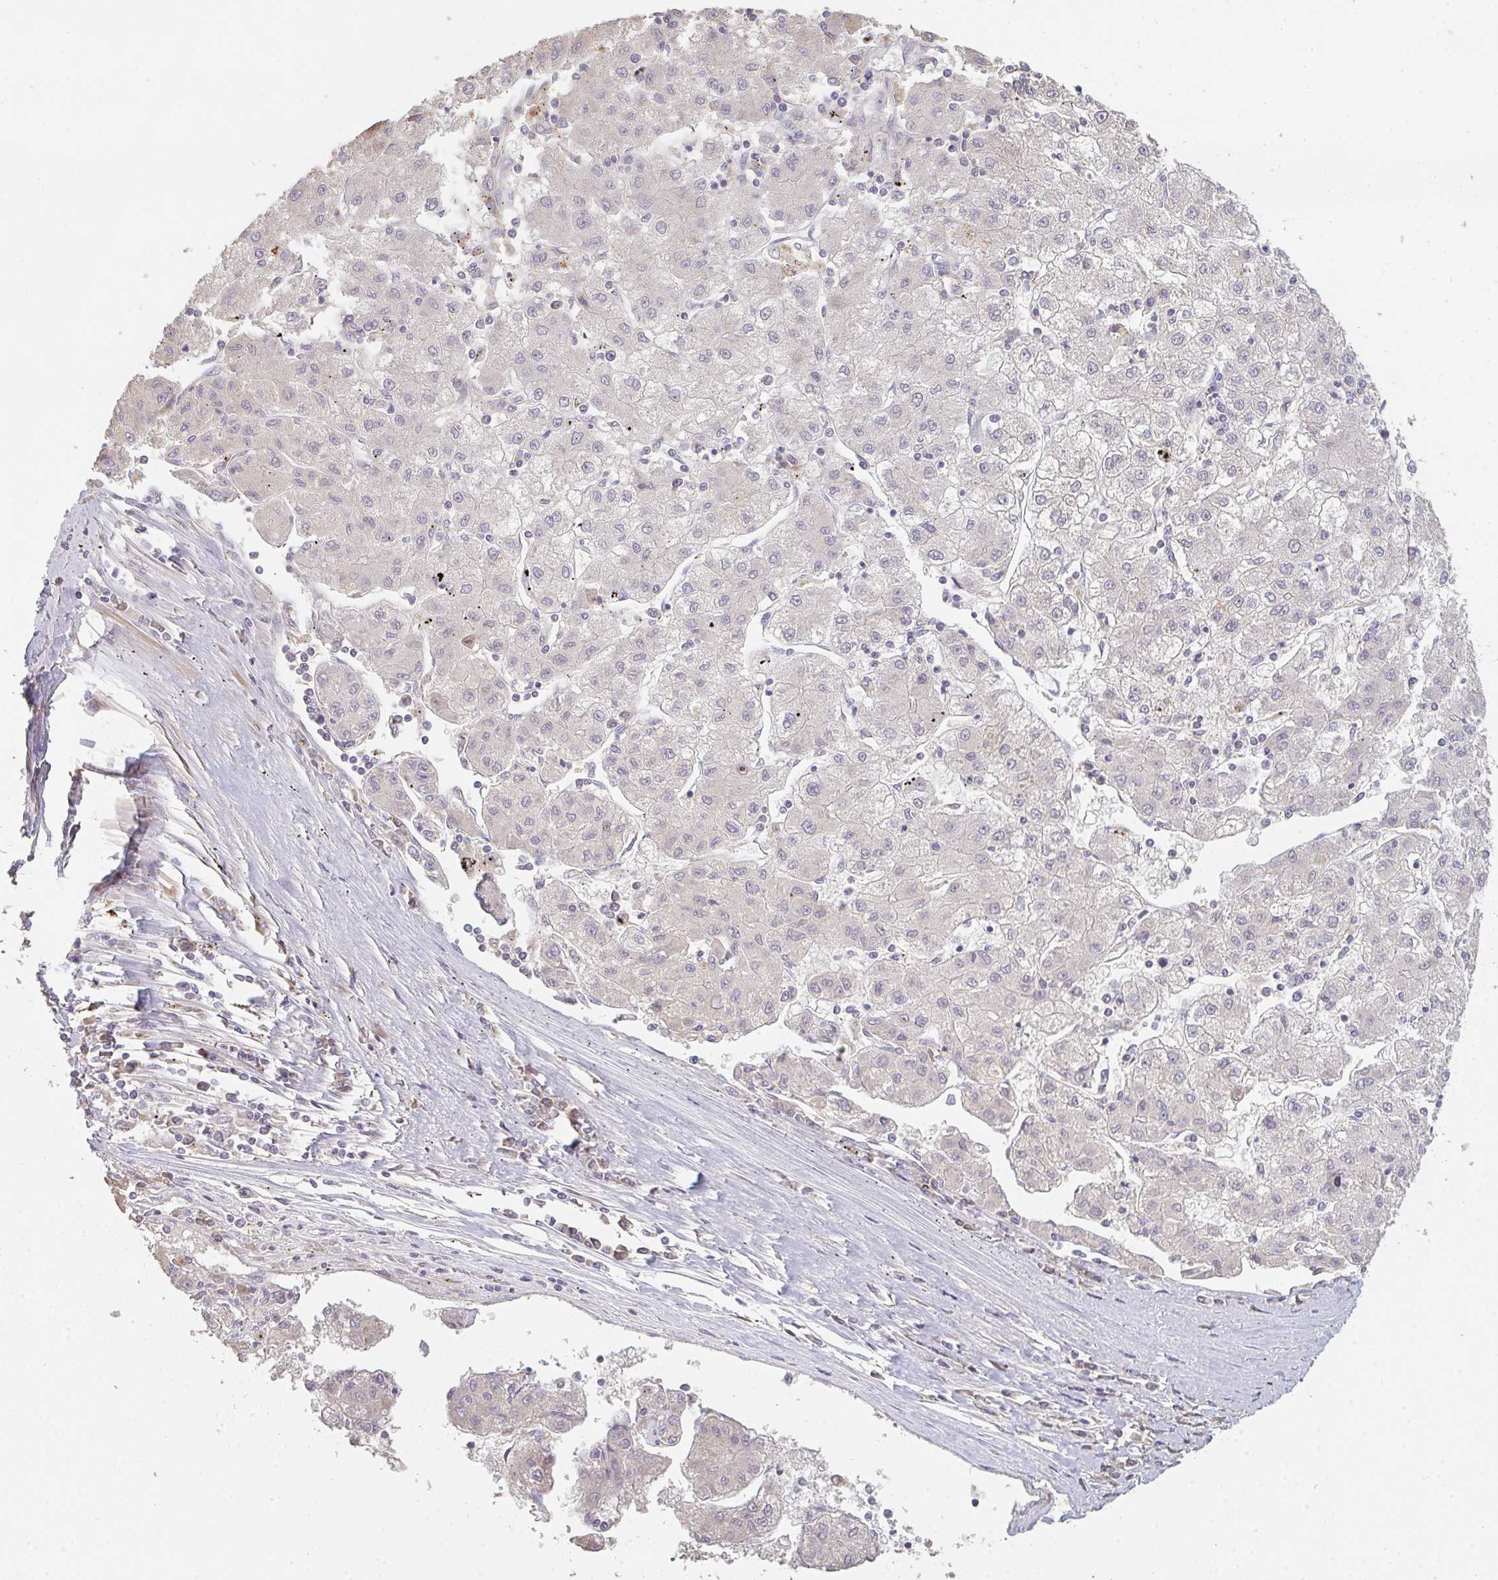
{"staining": {"intensity": "negative", "quantity": "none", "location": "none"}, "tissue": "liver cancer", "cell_type": "Tumor cells", "image_type": "cancer", "snomed": [{"axis": "morphology", "description": "Carcinoma, Hepatocellular, NOS"}, {"axis": "topography", "description": "Liver"}], "caption": "This image is of hepatocellular carcinoma (liver) stained with immunohistochemistry (IHC) to label a protein in brown with the nuclei are counter-stained blue. There is no positivity in tumor cells.", "gene": "TMEM237", "patient": {"sex": "male", "age": 72}}